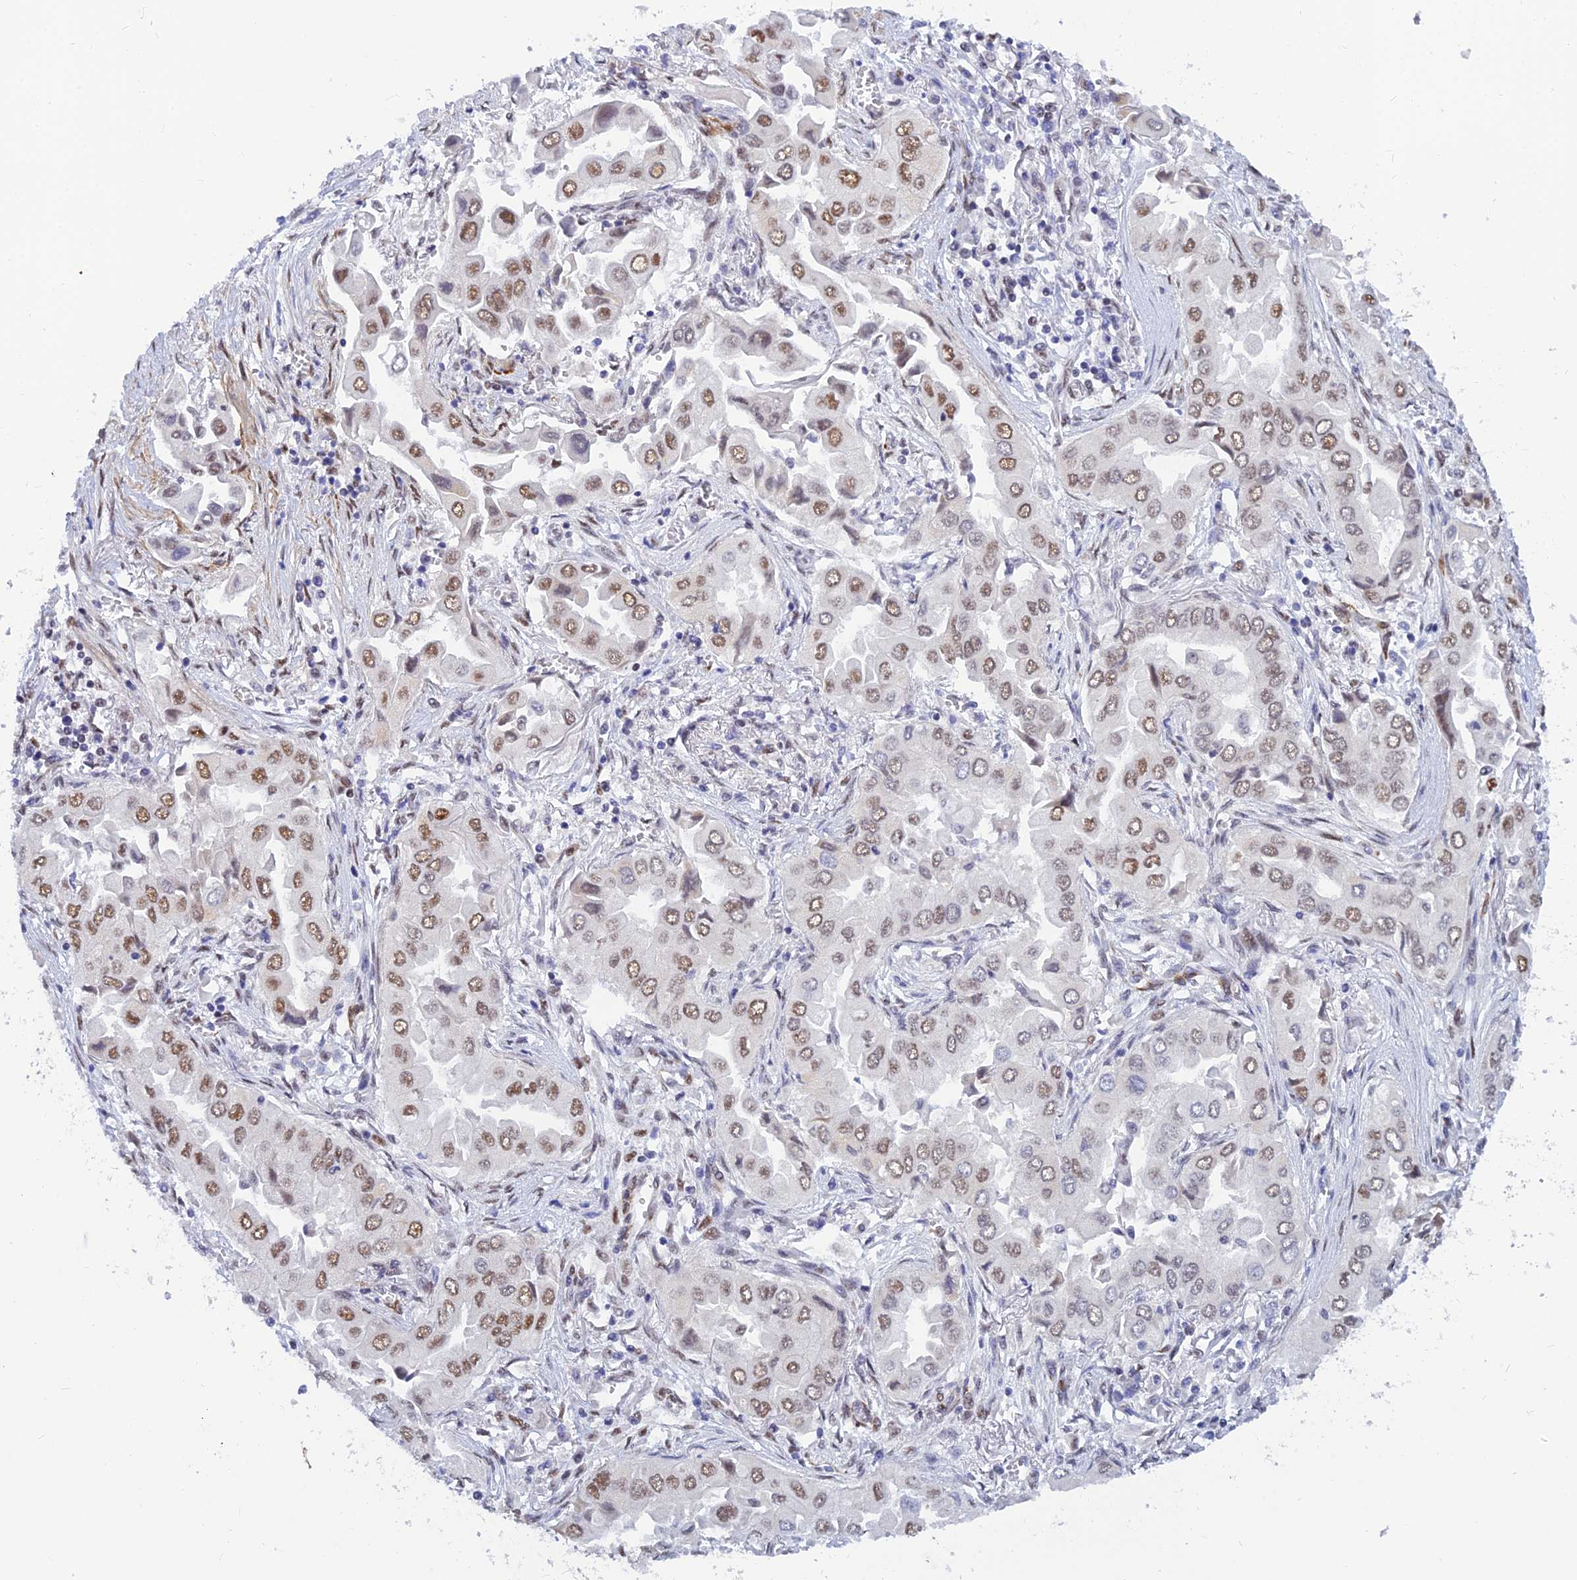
{"staining": {"intensity": "moderate", "quantity": ">75%", "location": "nuclear"}, "tissue": "lung cancer", "cell_type": "Tumor cells", "image_type": "cancer", "snomed": [{"axis": "morphology", "description": "Adenocarcinoma, NOS"}, {"axis": "topography", "description": "Lung"}], "caption": "This photomicrograph demonstrates IHC staining of lung adenocarcinoma, with medium moderate nuclear positivity in approximately >75% of tumor cells.", "gene": "CLK4", "patient": {"sex": "female", "age": 76}}